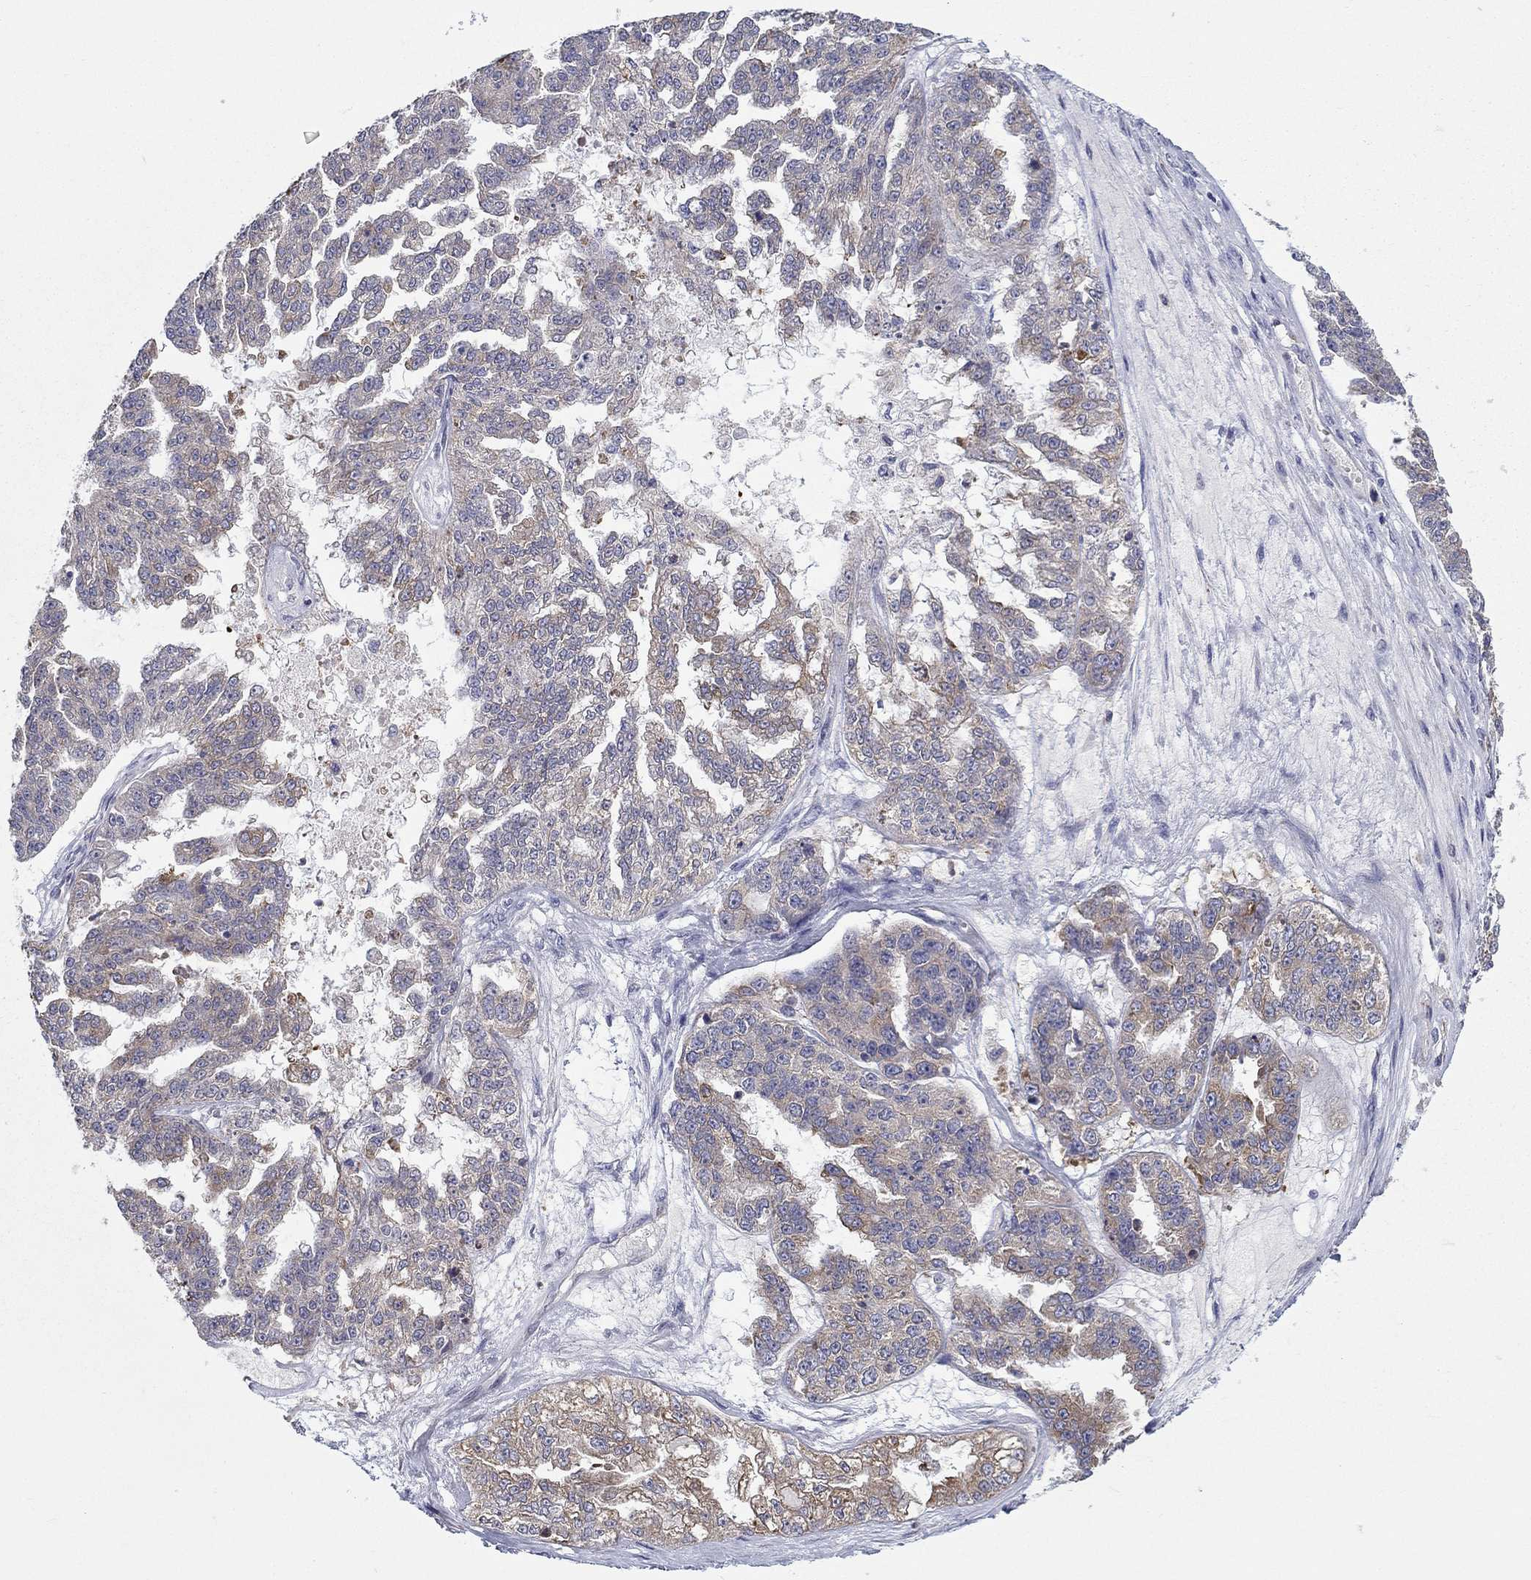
{"staining": {"intensity": "moderate", "quantity": "<25%", "location": "cytoplasmic/membranous"}, "tissue": "ovarian cancer", "cell_type": "Tumor cells", "image_type": "cancer", "snomed": [{"axis": "morphology", "description": "Cystadenocarcinoma, serous, NOS"}, {"axis": "topography", "description": "Ovary"}], "caption": "Ovarian serous cystadenocarcinoma stained for a protein exhibits moderate cytoplasmic/membranous positivity in tumor cells. (DAB (3,3'-diaminobenzidine) = brown stain, brightfield microscopy at high magnification).", "gene": "QRFPR", "patient": {"sex": "female", "age": 58}}